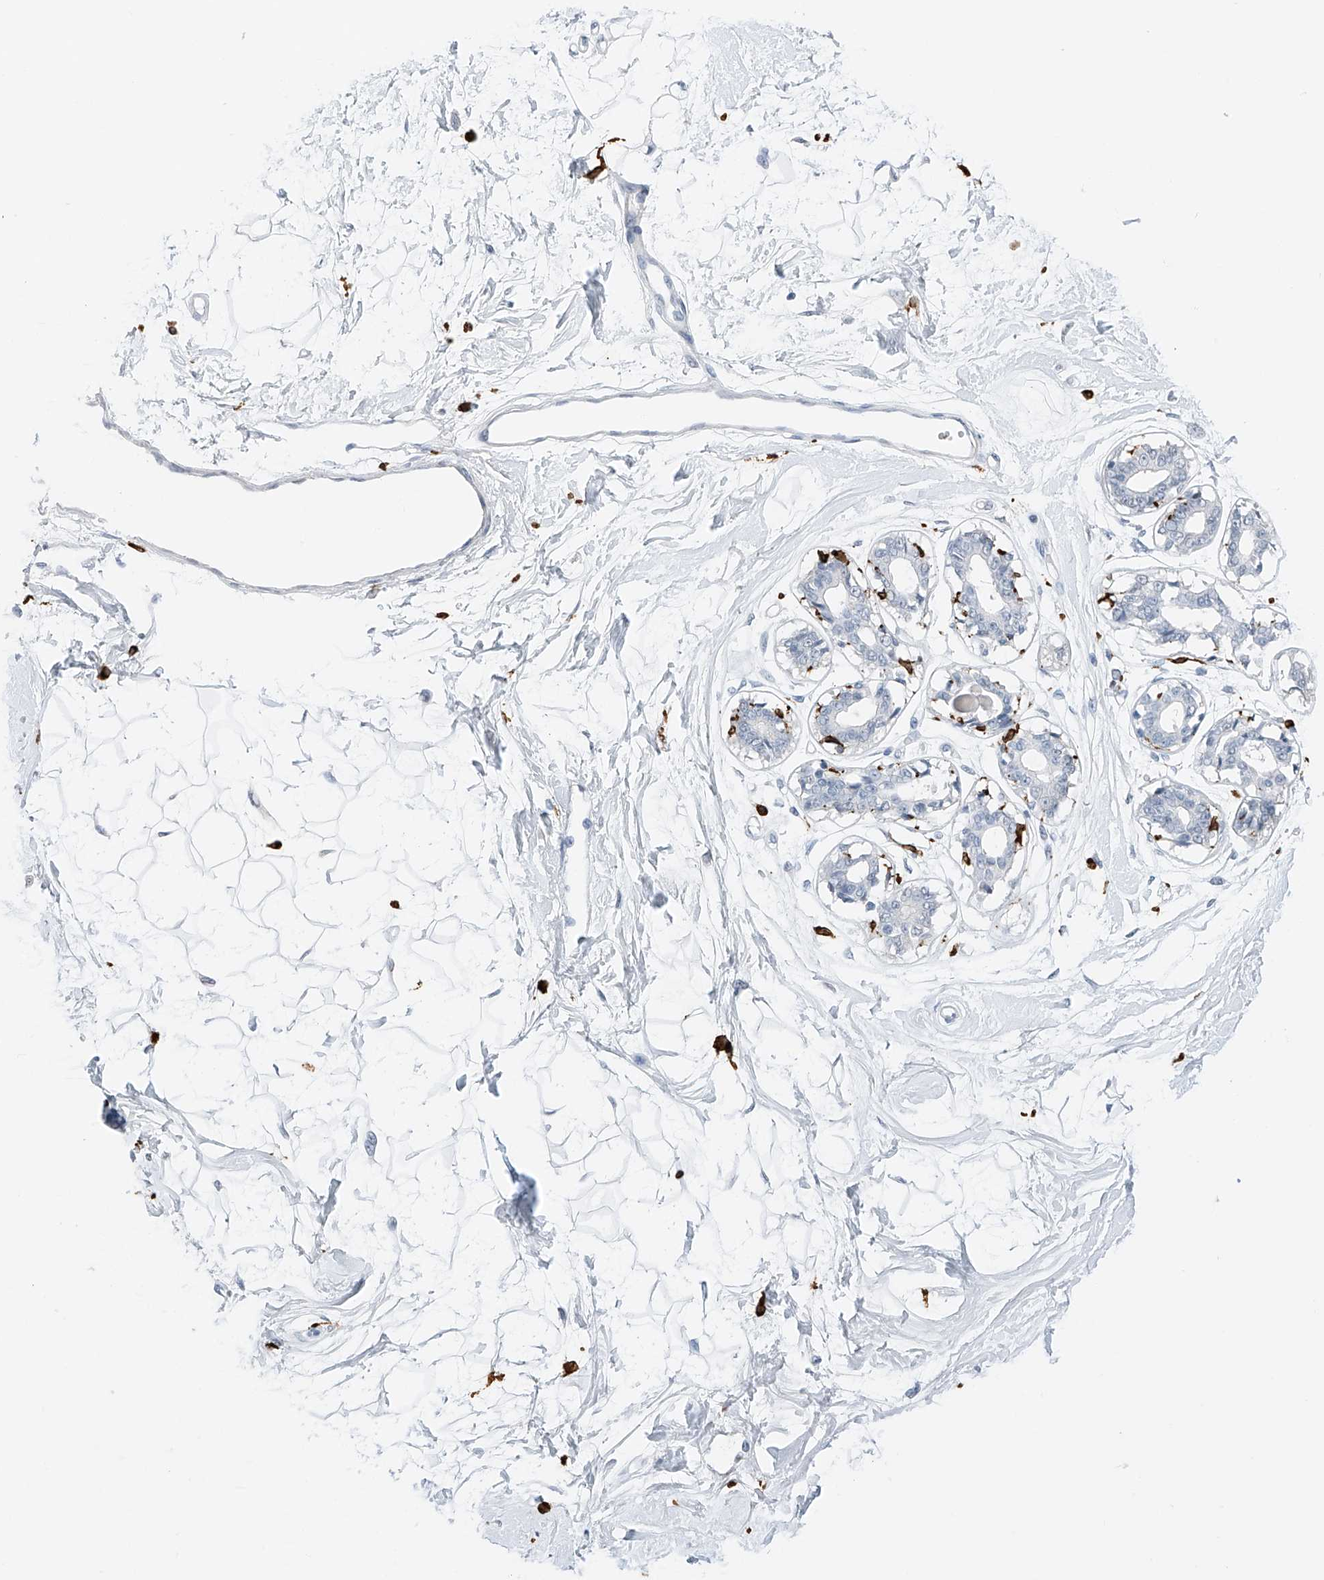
{"staining": {"intensity": "negative", "quantity": "none", "location": "none"}, "tissue": "breast", "cell_type": "Adipocytes", "image_type": "normal", "snomed": [{"axis": "morphology", "description": "Normal tissue, NOS"}, {"axis": "topography", "description": "Breast"}], "caption": "Human breast stained for a protein using immunohistochemistry (IHC) displays no staining in adipocytes.", "gene": "TBXAS1", "patient": {"sex": "female", "age": 45}}